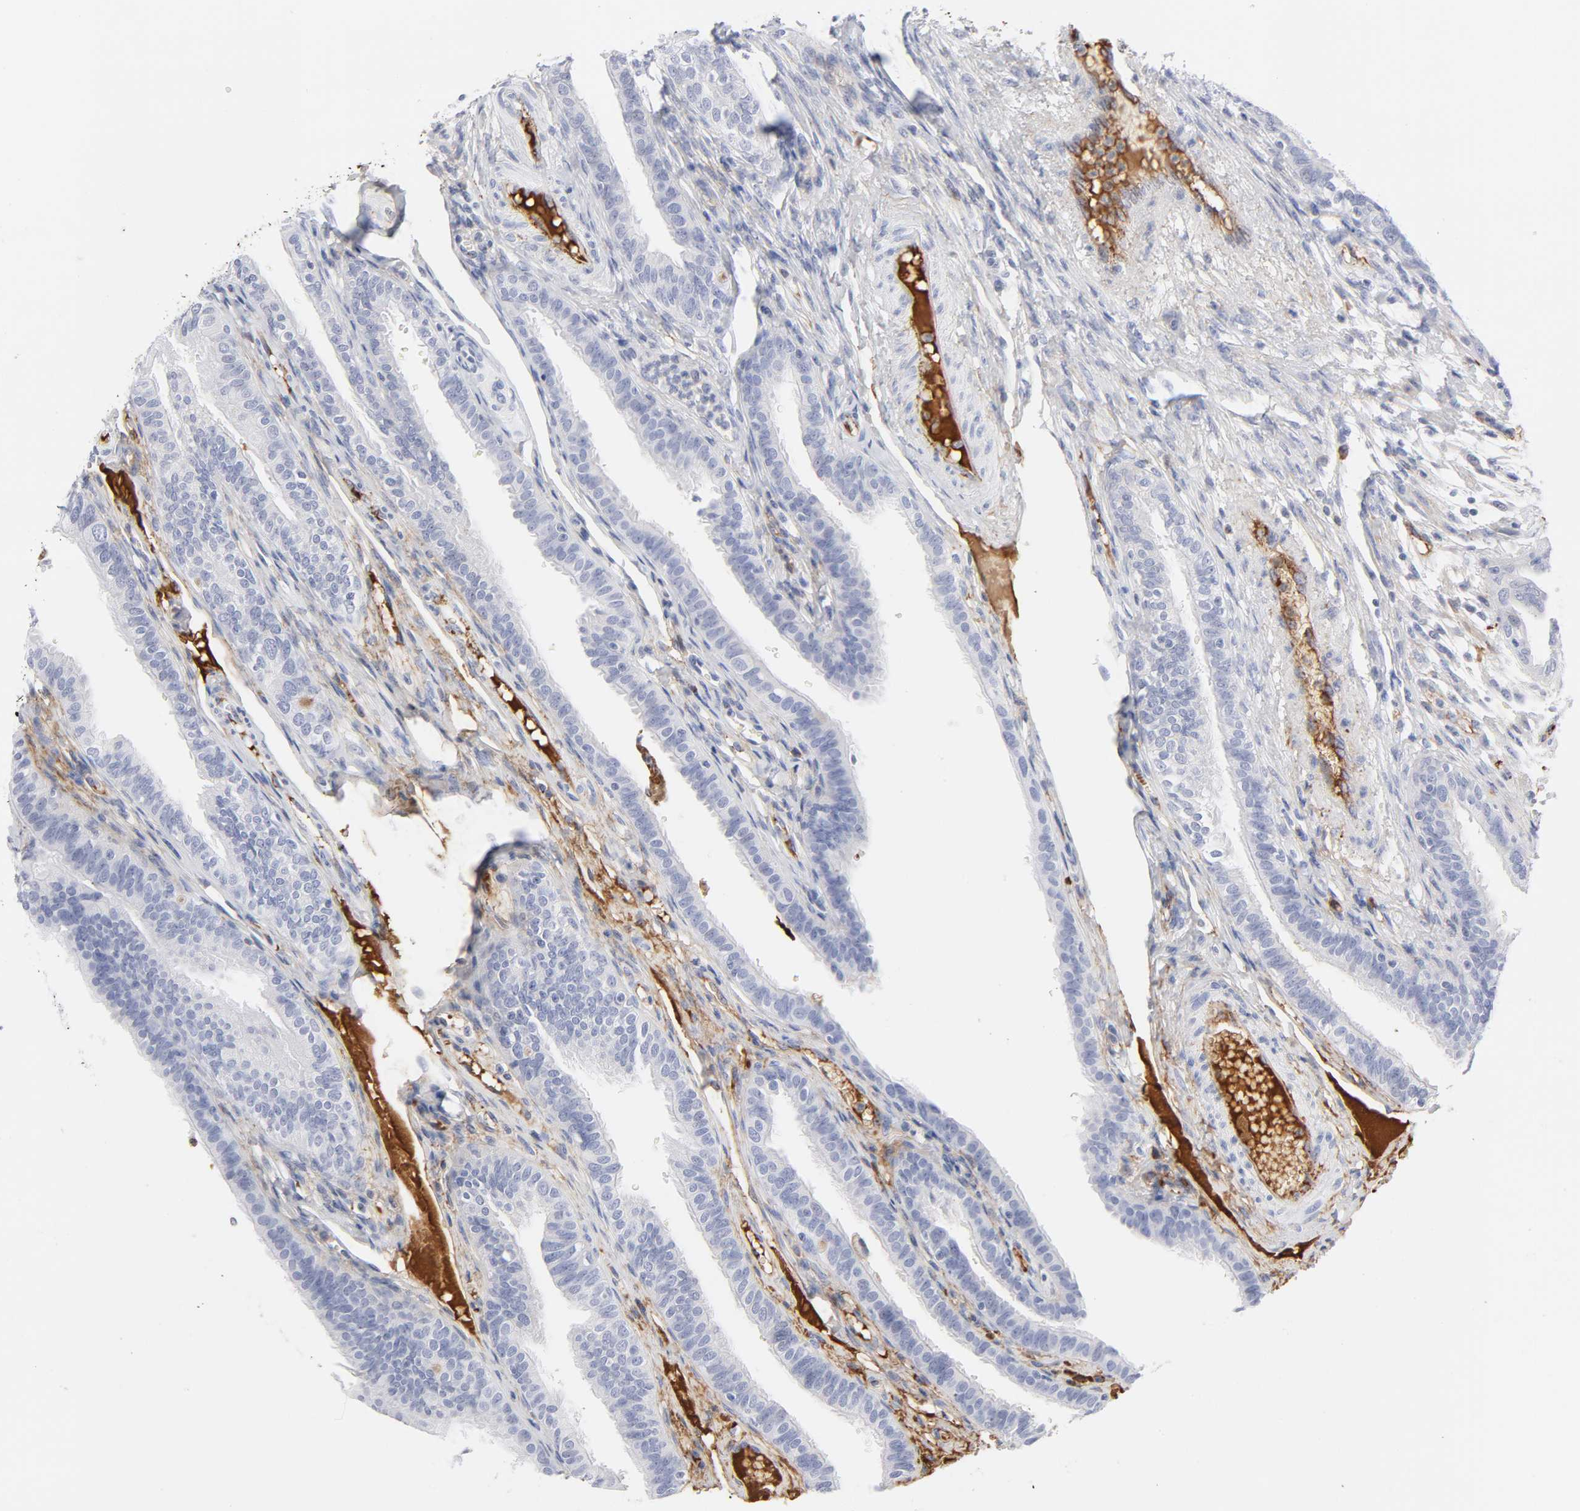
{"staining": {"intensity": "negative", "quantity": "none", "location": "none"}, "tissue": "fallopian tube", "cell_type": "Glandular cells", "image_type": "normal", "snomed": [{"axis": "morphology", "description": "Normal tissue, NOS"}, {"axis": "morphology", "description": "Dermoid, NOS"}, {"axis": "topography", "description": "Fallopian tube"}], "caption": "Fallopian tube was stained to show a protein in brown. There is no significant expression in glandular cells. (DAB immunohistochemistry, high magnification).", "gene": "PLAT", "patient": {"sex": "female", "age": 33}}